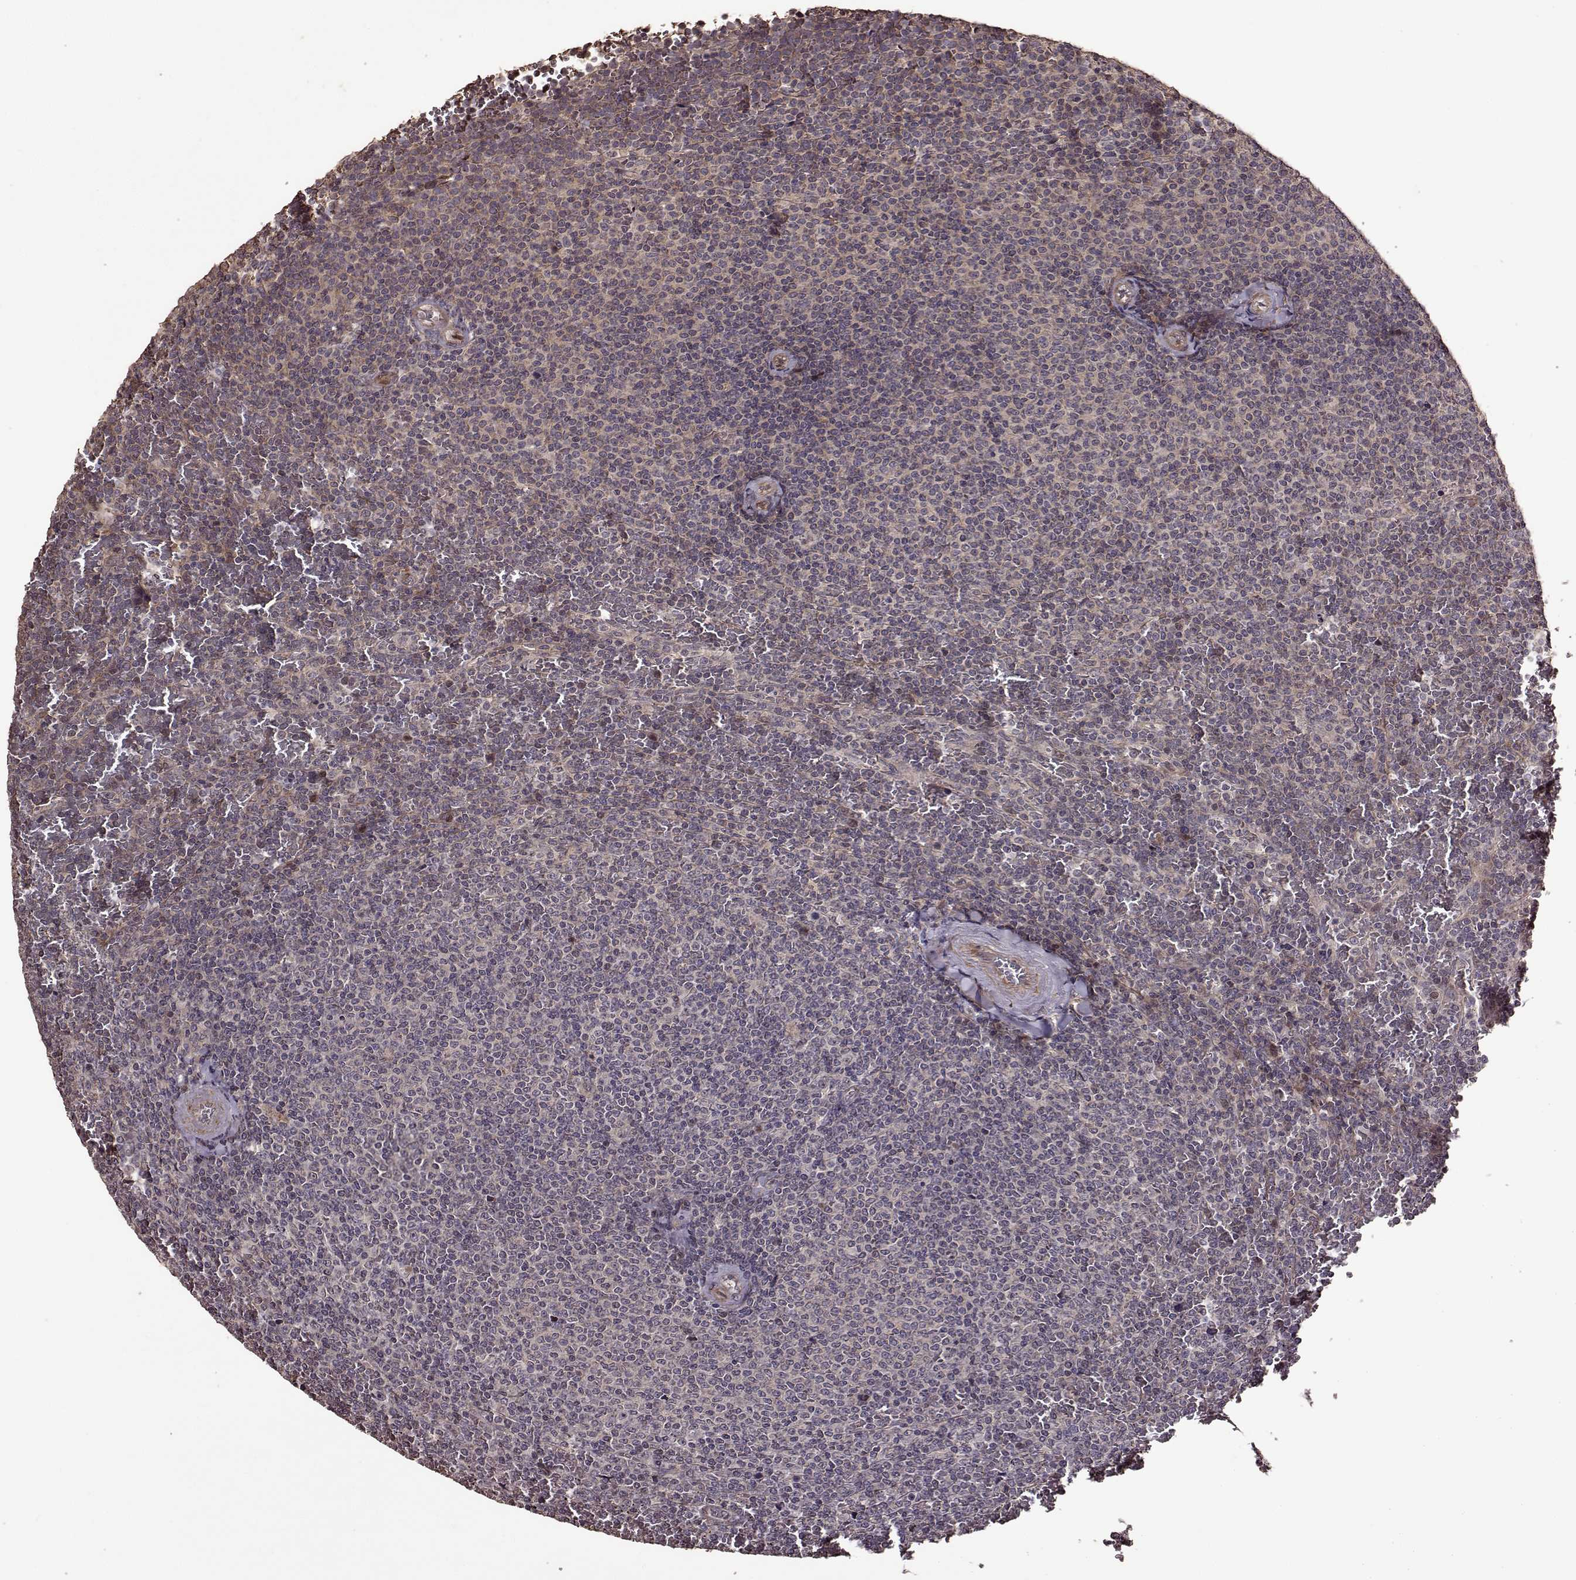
{"staining": {"intensity": "negative", "quantity": "none", "location": "none"}, "tissue": "lymphoma", "cell_type": "Tumor cells", "image_type": "cancer", "snomed": [{"axis": "morphology", "description": "Malignant lymphoma, non-Hodgkin's type, Low grade"}, {"axis": "topography", "description": "Spleen"}], "caption": "Immunohistochemistry of human low-grade malignant lymphoma, non-Hodgkin's type displays no expression in tumor cells.", "gene": "FBXW11", "patient": {"sex": "female", "age": 77}}